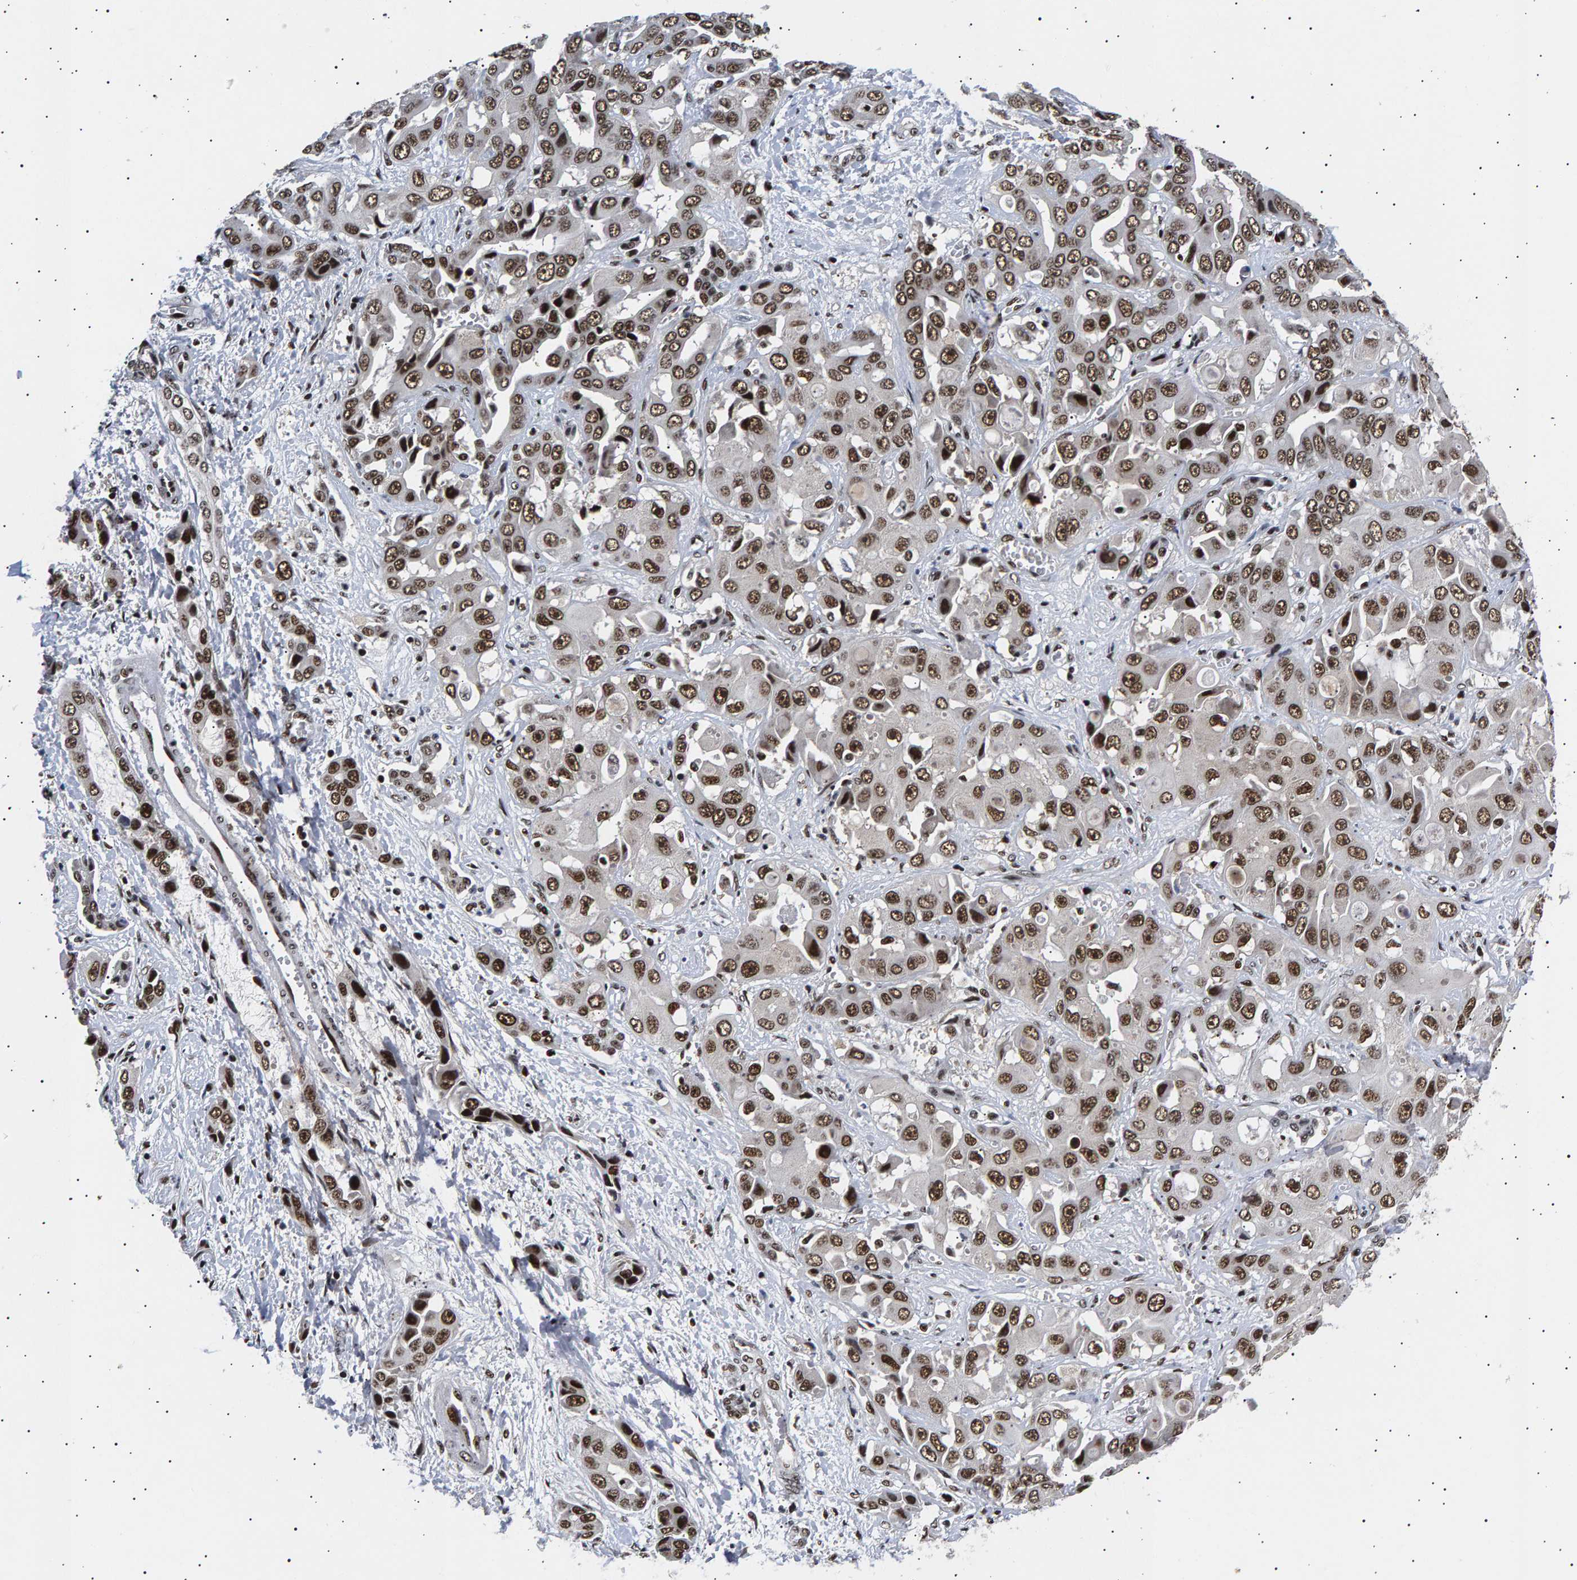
{"staining": {"intensity": "strong", "quantity": ">75%", "location": "nuclear"}, "tissue": "liver cancer", "cell_type": "Tumor cells", "image_type": "cancer", "snomed": [{"axis": "morphology", "description": "Cholangiocarcinoma"}, {"axis": "topography", "description": "Liver"}], "caption": "IHC micrograph of human liver cholangiocarcinoma stained for a protein (brown), which reveals high levels of strong nuclear staining in approximately >75% of tumor cells.", "gene": "ANKRD40", "patient": {"sex": "female", "age": 52}}